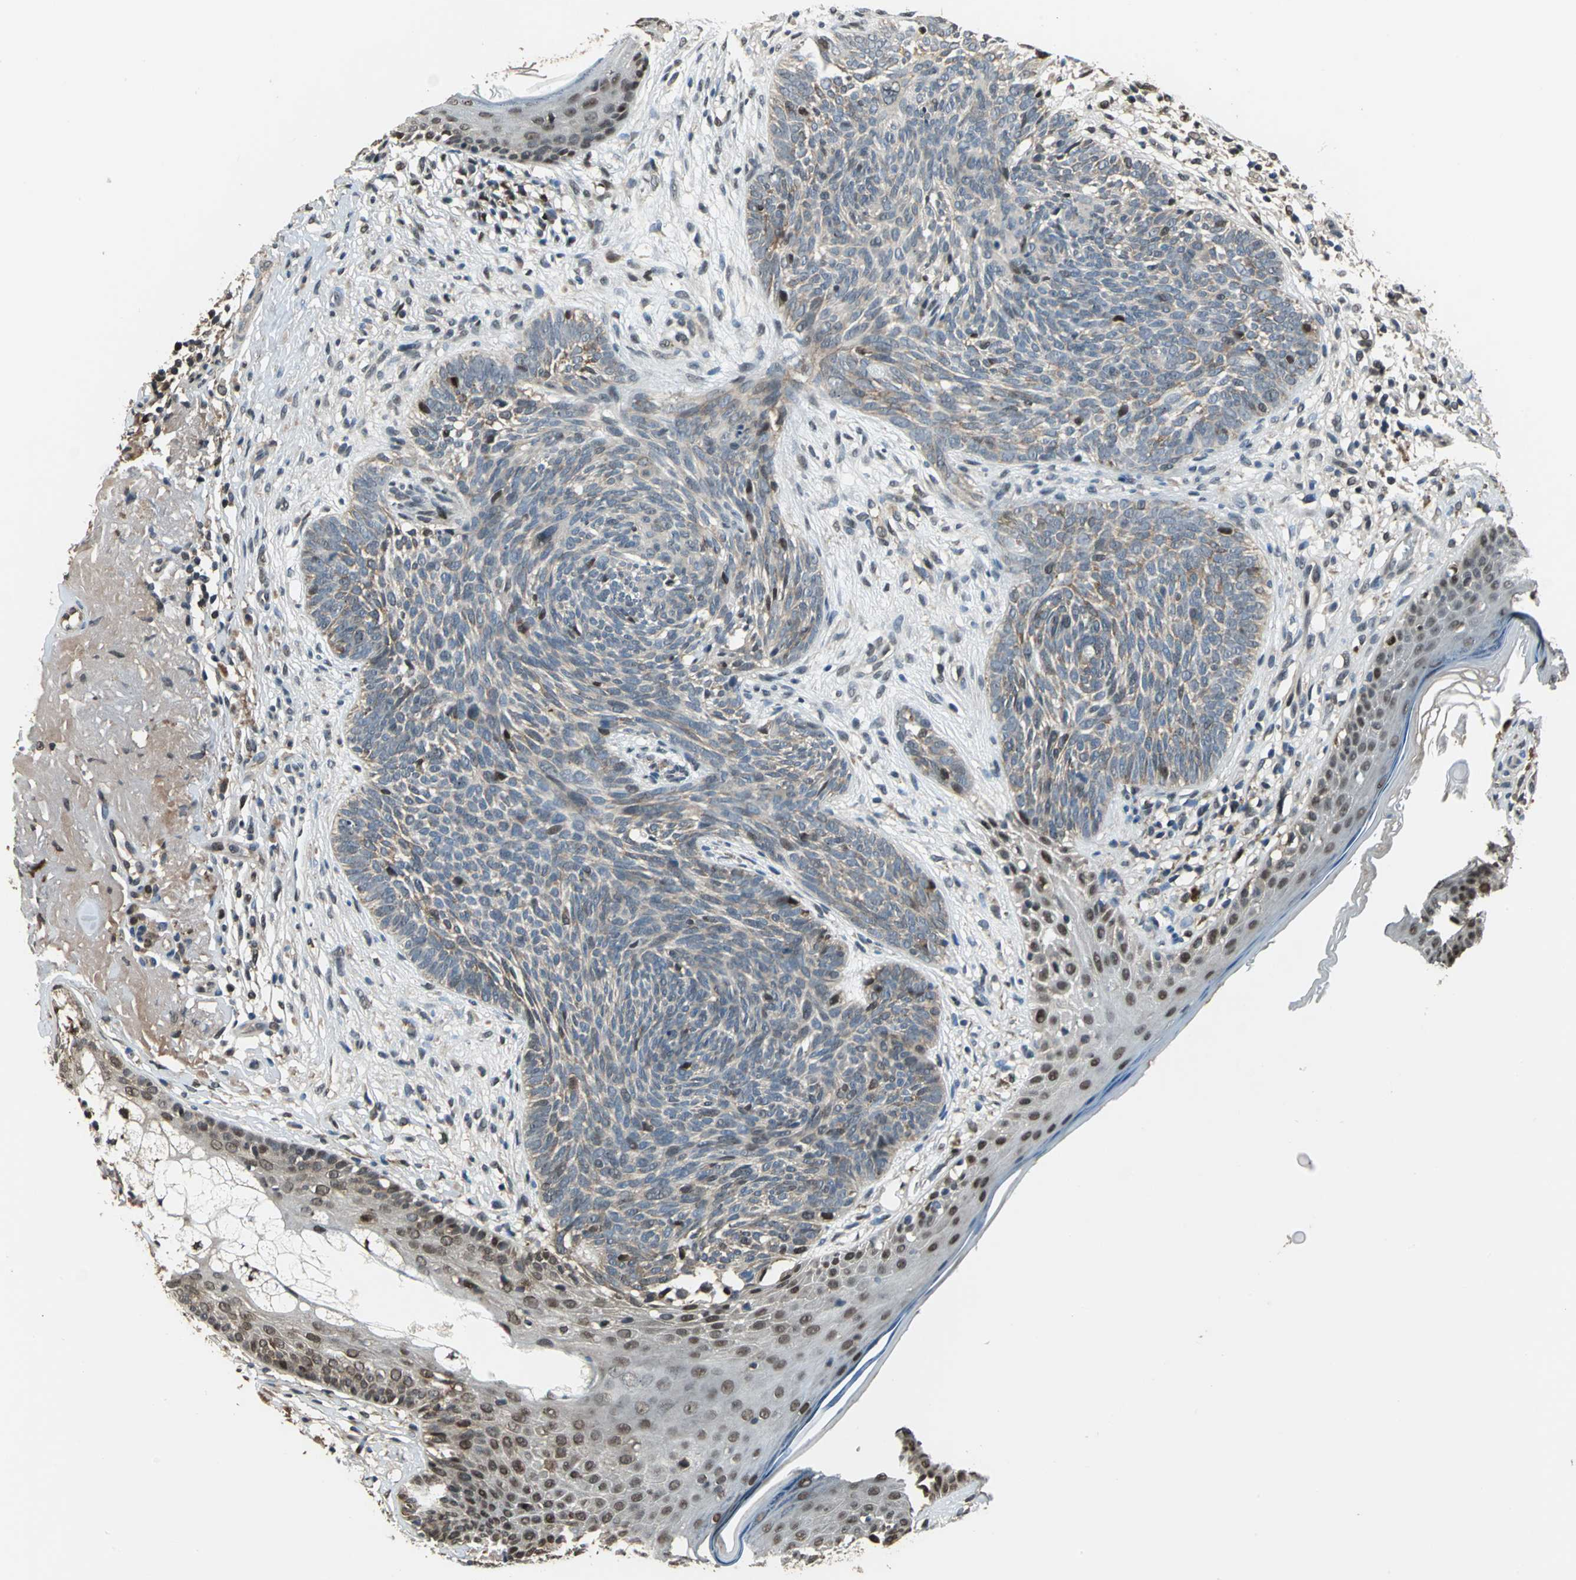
{"staining": {"intensity": "weak", "quantity": "25%-75%", "location": "cytoplasmic/membranous,nuclear"}, "tissue": "skin cancer", "cell_type": "Tumor cells", "image_type": "cancer", "snomed": [{"axis": "morphology", "description": "Basal cell carcinoma"}, {"axis": "topography", "description": "Skin"}], "caption": "Human basal cell carcinoma (skin) stained with a brown dye demonstrates weak cytoplasmic/membranous and nuclear positive expression in about 25%-75% of tumor cells.", "gene": "MIS18BP1", "patient": {"sex": "male", "age": 74}}